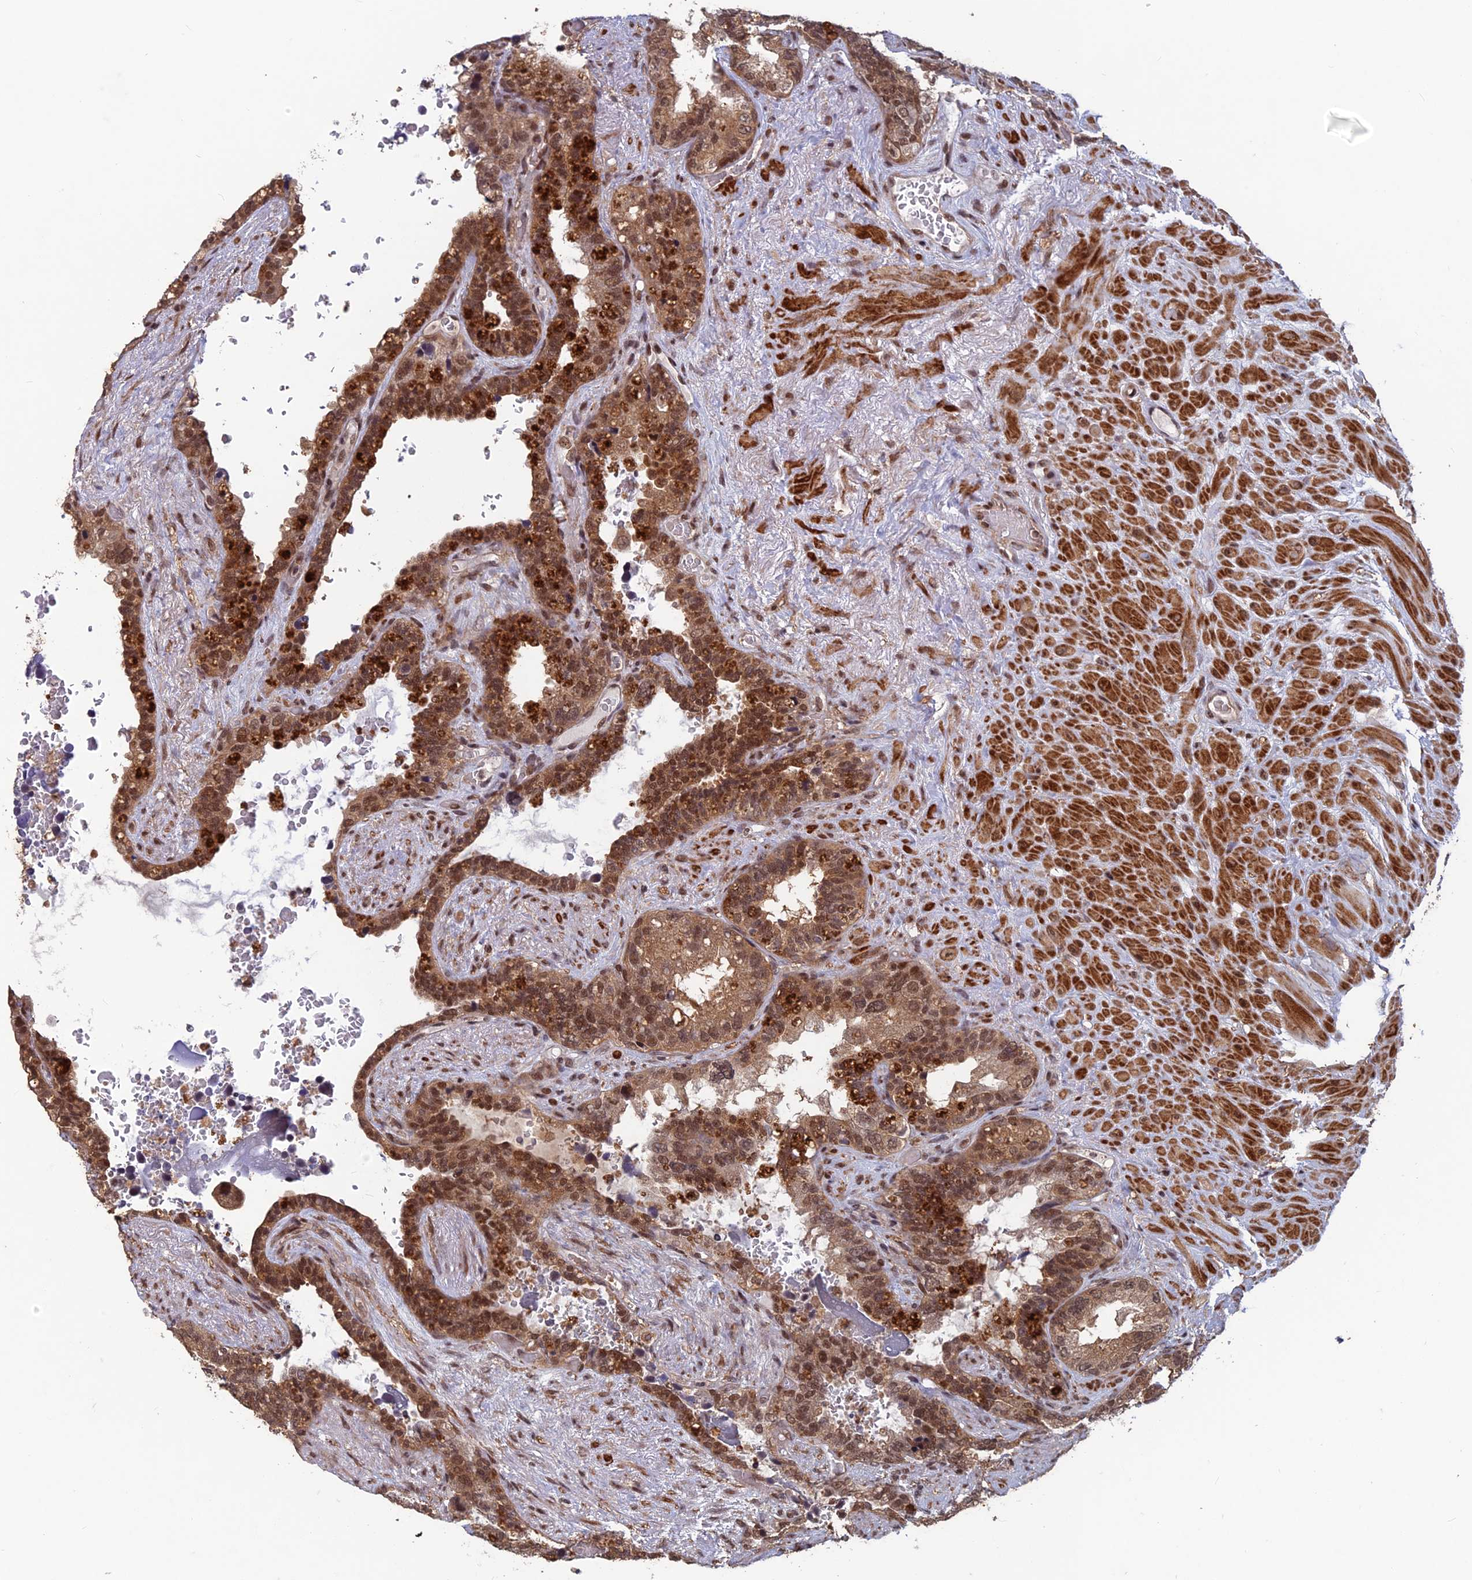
{"staining": {"intensity": "moderate", "quantity": ">75%", "location": "cytoplasmic/membranous,nuclear"}, "tissue": "seminal vesicle", "cell_type": "Glandular cells", "image_type": "normal", "snomed": [{"axis": "morphology", "description": "Normal tissue, NOS"}, {"axis": "topography", "description": "Seminal veicle"}], "caption": "A high-resolution histopathology image shows IHC staining of benign seminal vesicle, which exhibits moderate cytoplasmic/membranous,nuclear positivity in about >75% of glandular cells. (Stains: DAB in brown, nuclei in blue, Microscopy: brightfield microscopy at high magnification).", "gene": "FAM53C", "patient": {"sex": "male", "age": 80}}